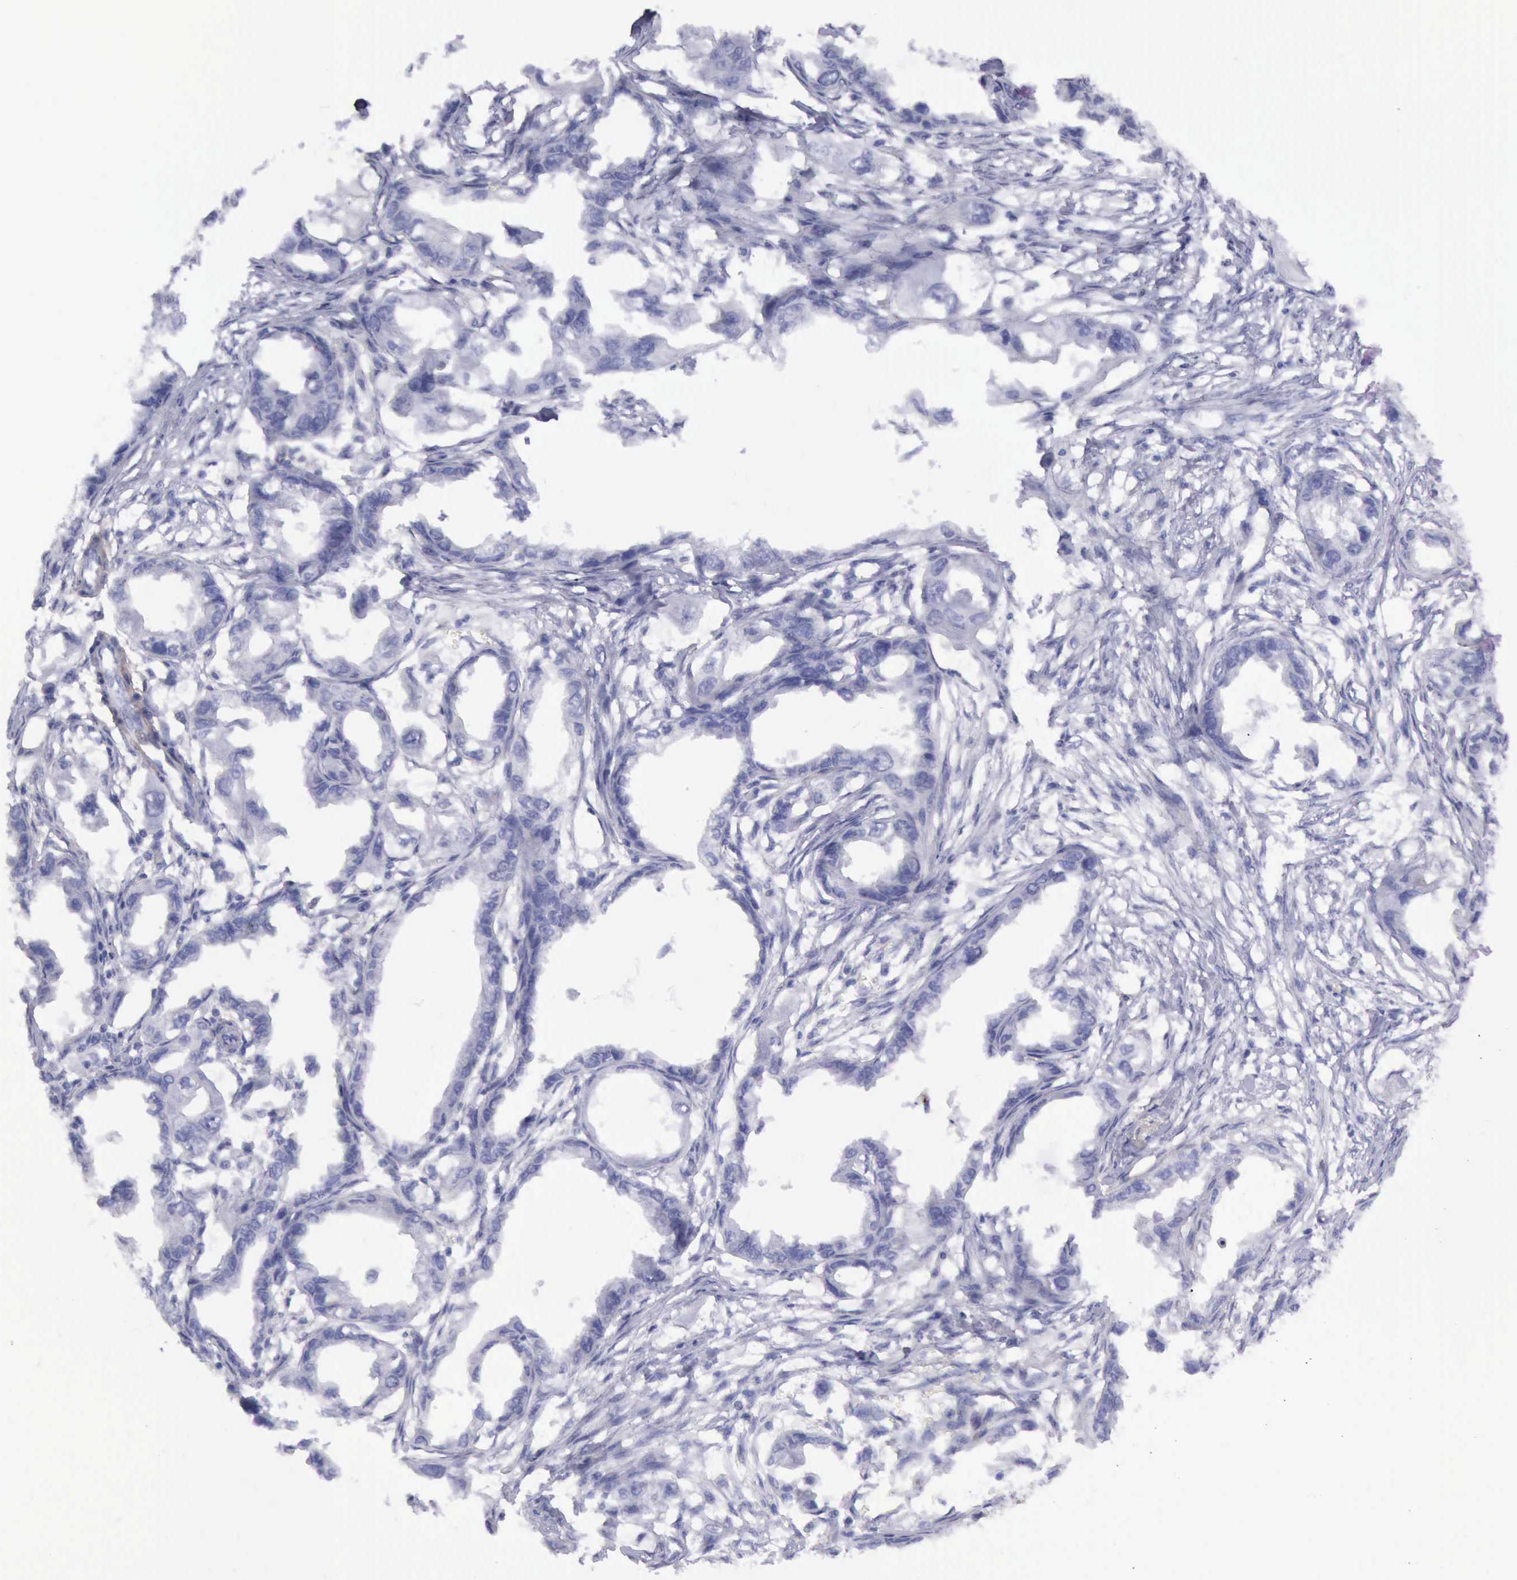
{"staining": {"intensity": "negative", "quantity": "none", "location": "none"}, "tissue": "endometrial cancer", "cell_type": "Tumor cells", "image_type": "cancer", "snomed": [{"axis": "morphology", "description": "Adenocarcinoma, NOS"}, {"axis": "topography", "description": "Endometrium"}], "caption": "Tumor cells are negative for protein expression in human endometrial cancer.", "gene": "AOC3", "patient": {"sex": "female", "age": 67}}